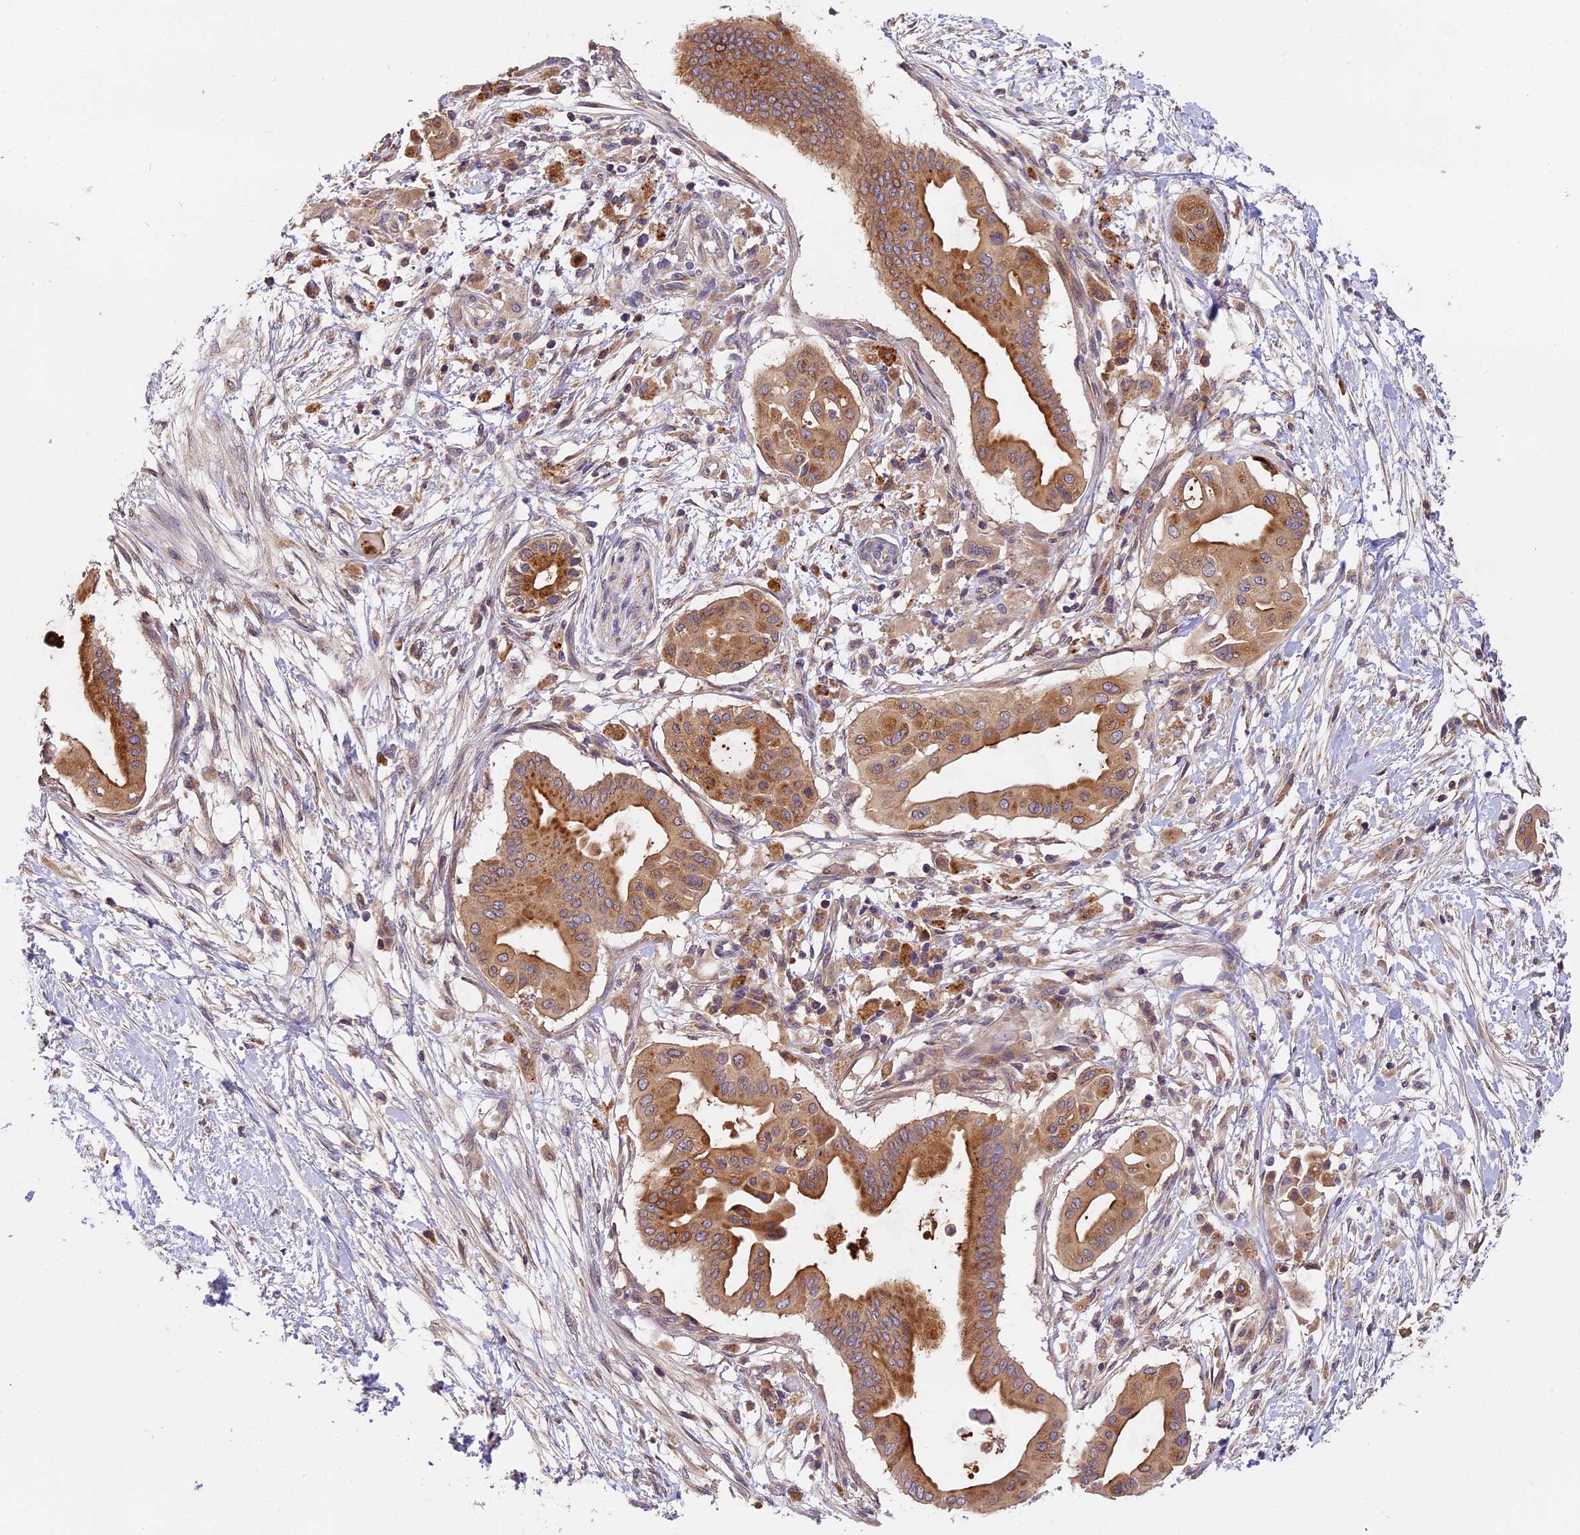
{"staining": {"intensity": "moderate", "quantity": ">75%", "location": "cytoplasmic/membranous"}, "tissue": "pancreatic cancer", "cell_type": "Tumor cells", "image_type": "cancer", "snomed": [{"axis": "morphology", "description": "Adenocarcinoma, NOS"}, {"axis": "topography", "description": "Pancreas"}], "caption": "There is medium levels of moderate cytoplasmic/membranous expression in tumor cells of adenocarcinoma (pancreatic), as demonstrated by immunohistochemical staining (brown color).", "gene": "COPE", "patient": {"sex": "male", "age": 68}}